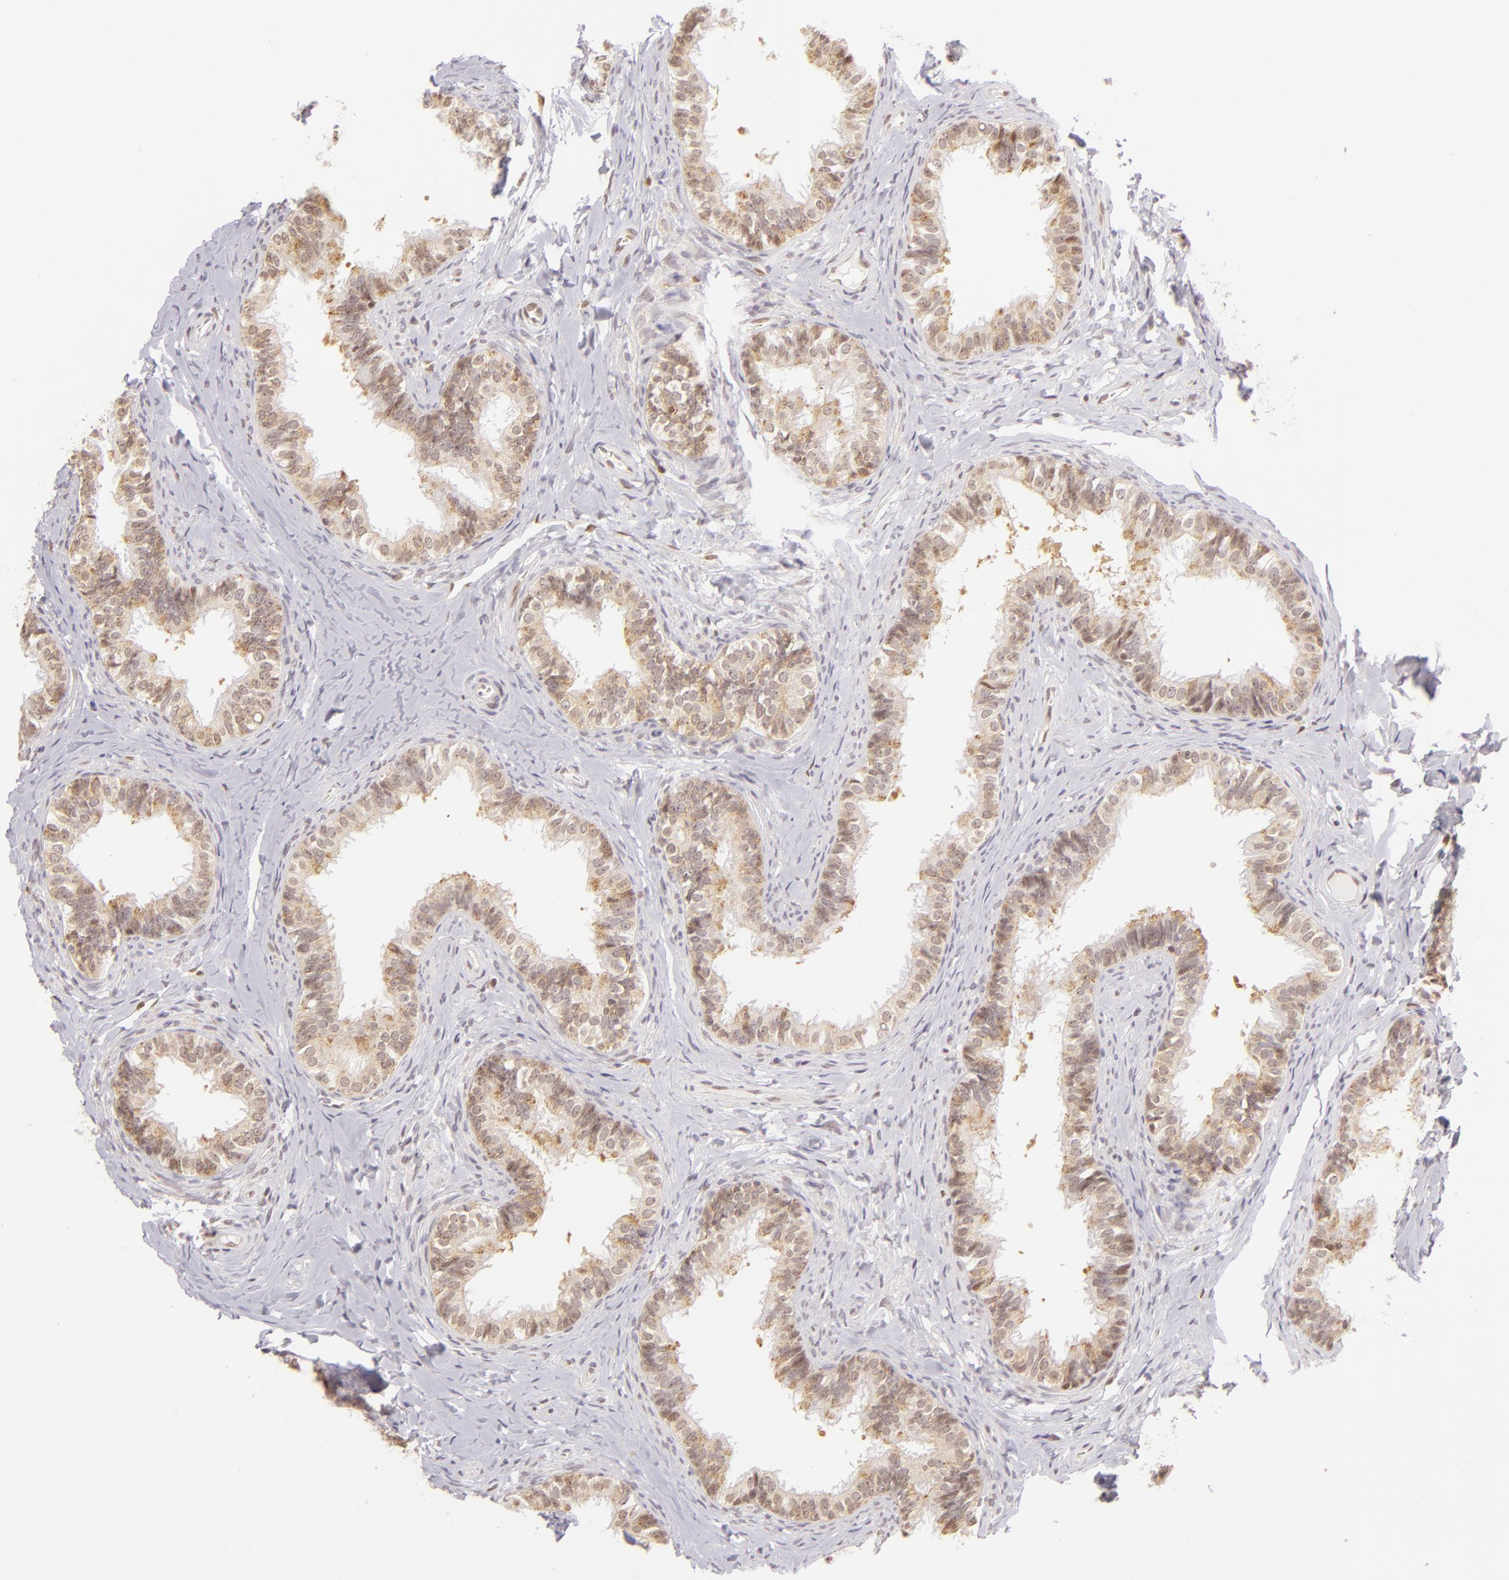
{"staining": {"intensity": "moderate", "quantity": ">75%", "location": "cytoplasmic/membranous,nuclear"}, "tissue": "epididymis", "cell_type": "Glandular cells", "image_type": "normal", "snomed": [{"axis": "morphology", "description": "Normal tissue, NOS"}, {"axis": "topography", "description": "Epididymis"}], "caption": "Immunohistochemistry histopathology image of normal human epididymis stained for a protein (brown), which shows medium levels of moderate cytoplasmic/membranous,nuclear positivity in approximately >75% of glandular cells.", "gene": "ENSG00000290315", "patient": {"sex": "male", "age": 26}}